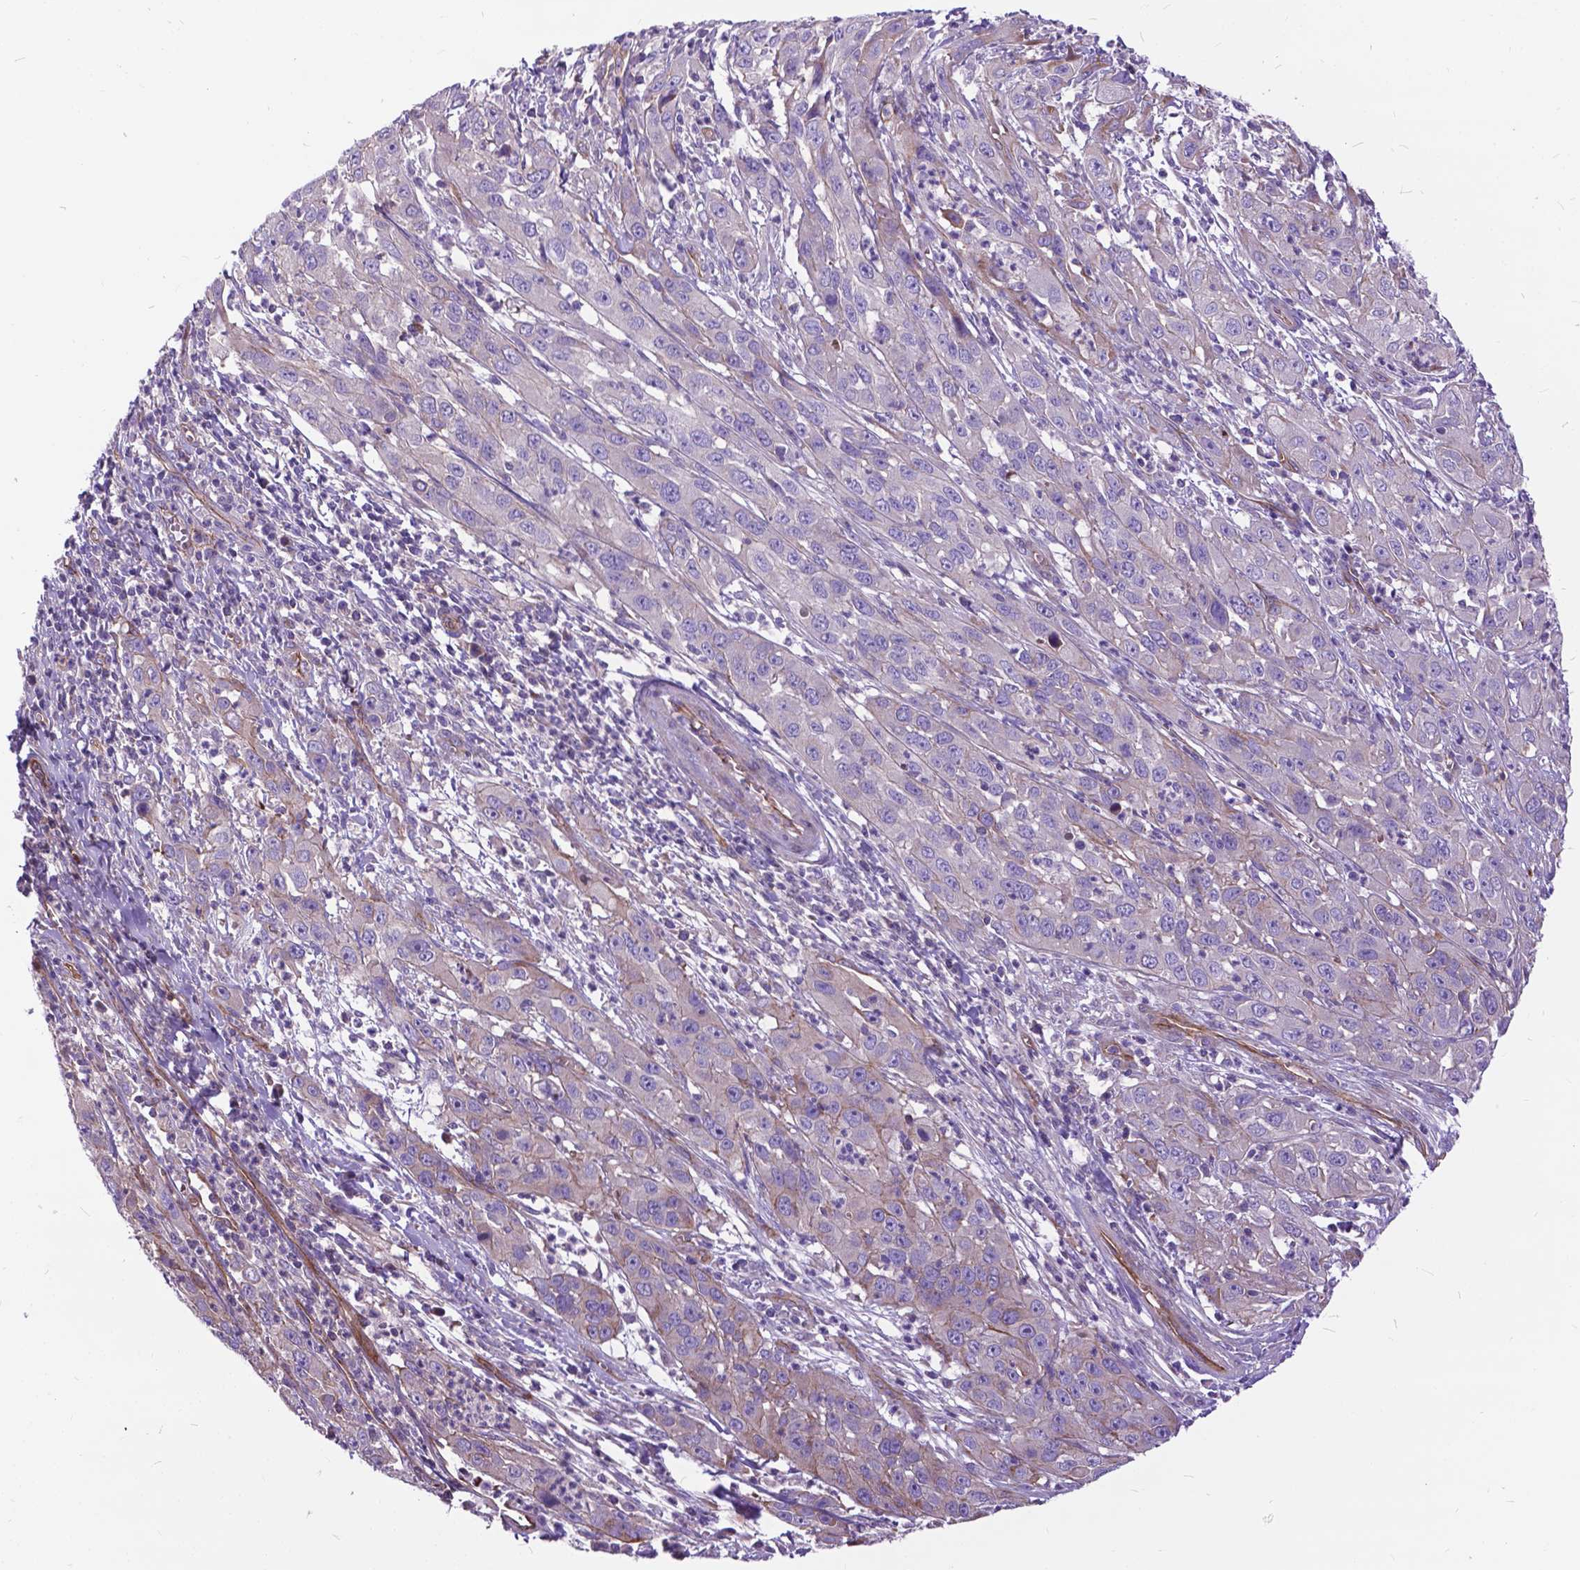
{"staining": {"intensity": "weak", "quantity": "<25%", "location": "cytoplasmic/membranous"}, "tissue": "cervical cancer", "cell_type": "Tumor cells", "image_type": "cancer", "snomed": [{"axis": "morphology", "description": "Squamous cell carcinoma, NOS"}, {"axis": "topography", "description": "Cervix"}], "caption": "Squamous cell carcinoma (cervical) was stained to show a protein in brown. There is no significant staining in tumor cells.", "gene": "FLT4", "patient": {"sex": "female", "age": 32}}